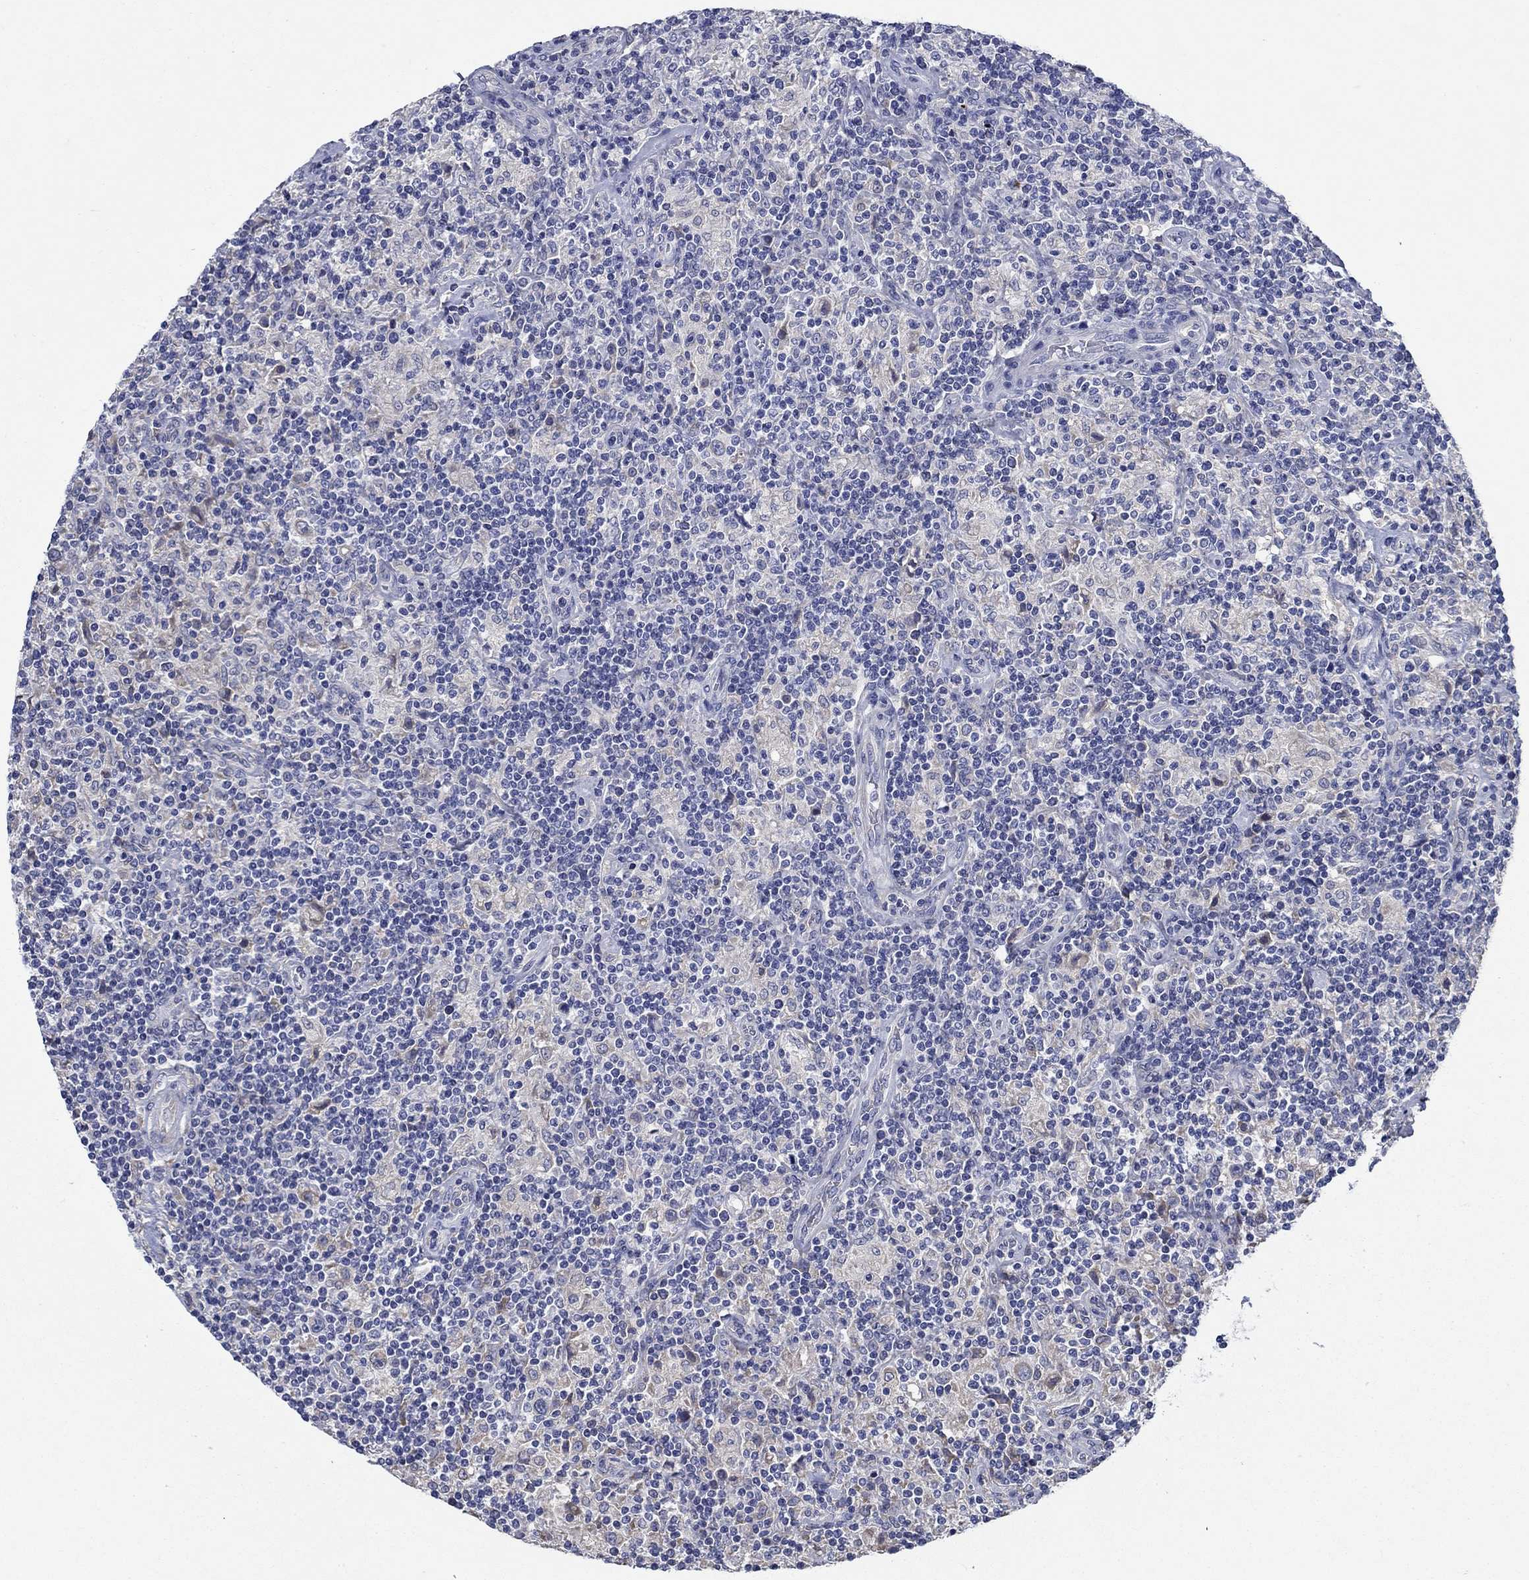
{"staining": {"intensity": "negative", "quantity": "none", "location": "none"}, "tissue": "lymphoma", "cell_type": "Tumor cells", "image_type": "cancer", "snomed": [{"axis": "morphology", "description": "Hodgkin's disease, NOS"}, {"axis": "topography", "description": "Lymph node"}], "caption": "A micrograph of human lymphoma is negative for staining in tumor cells. (DAB (3,3'-diaminobenzidine) immunohistochemistry, high magnification).", "gene": "SULT2B1", "patient": {"sex": "male", "age": 70}}